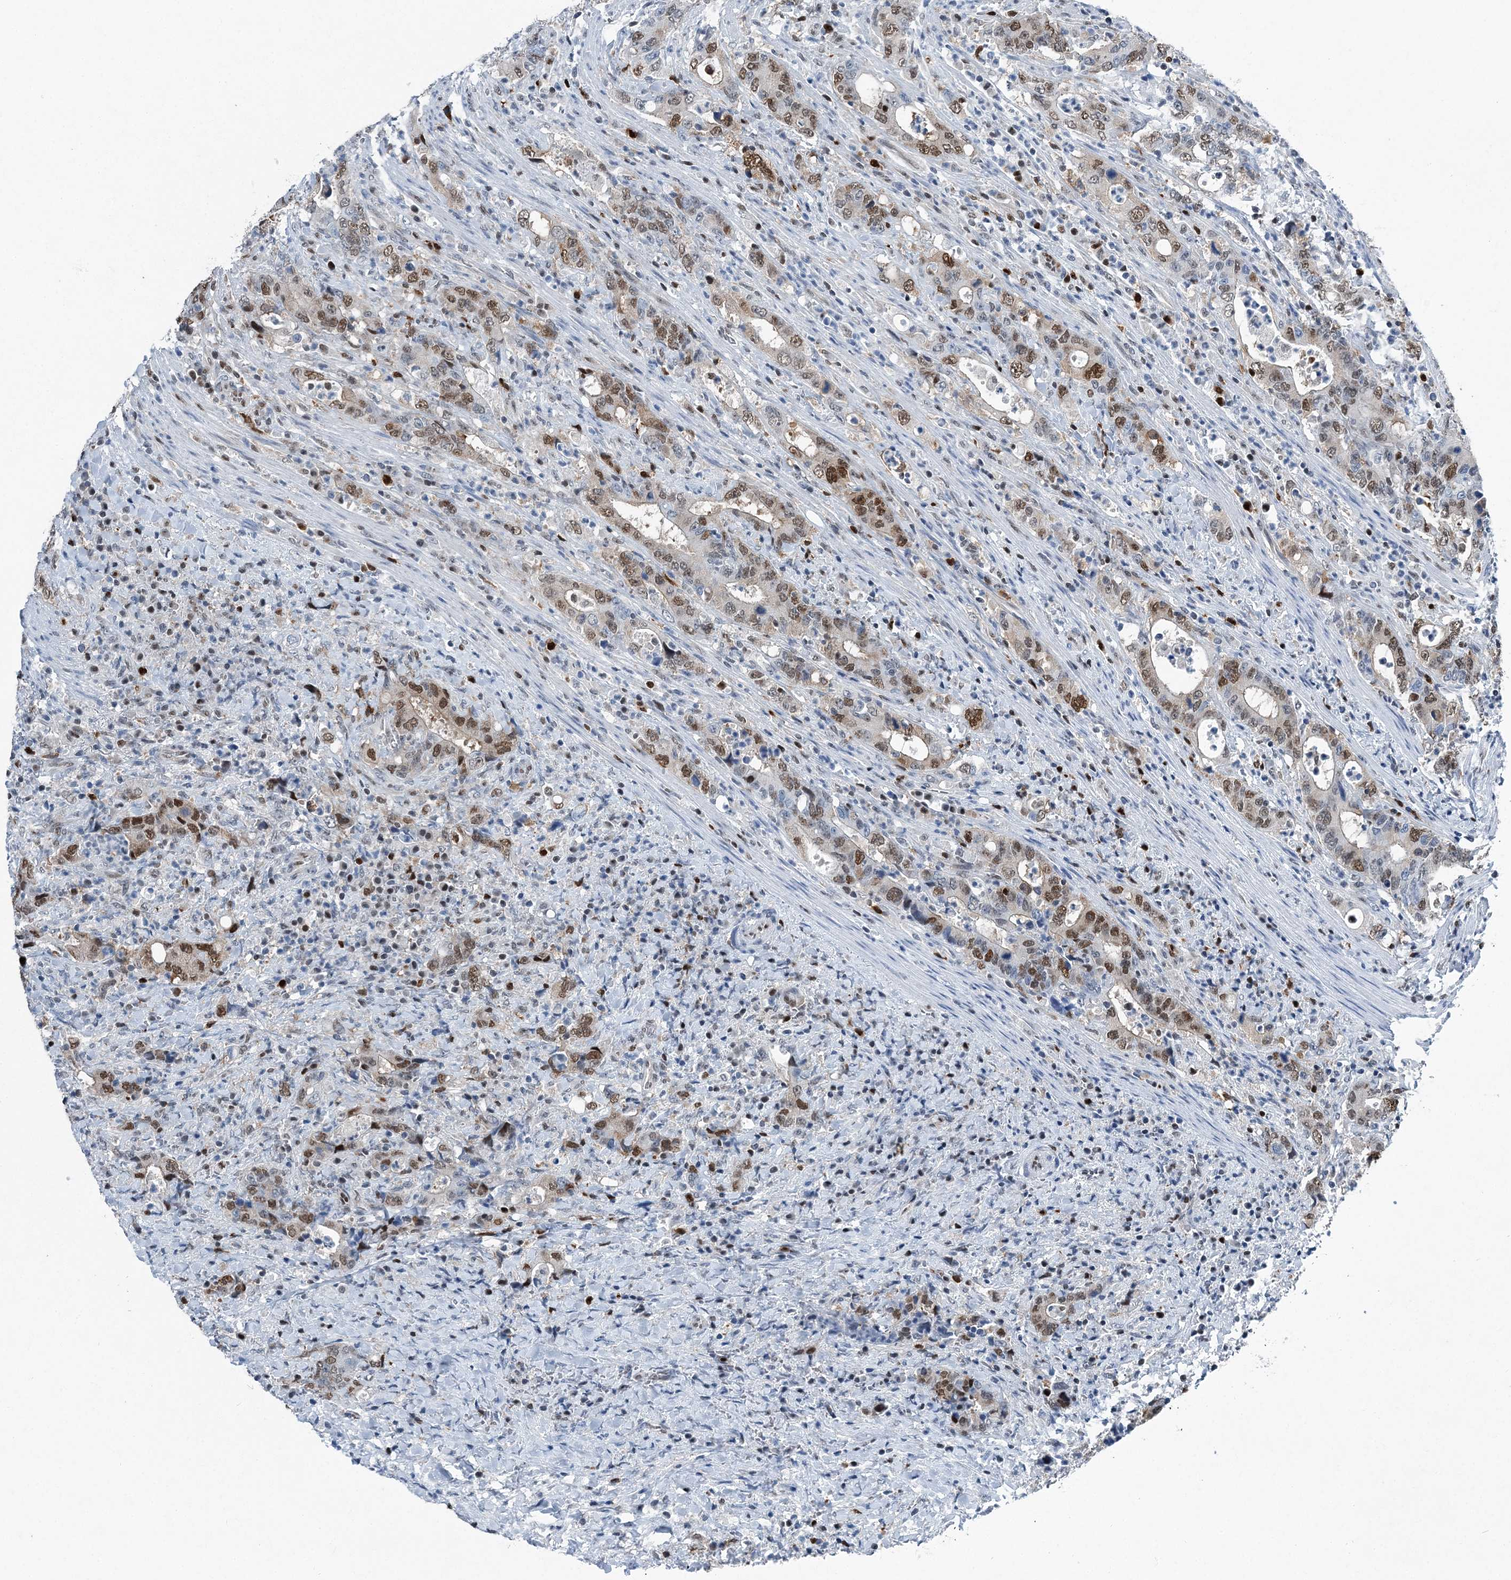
{"staining": {"intensity": "strong", "quantity": "25%-75%", "location": "nuclear"}, "tissue": "colorectal cancer", "cell_type": "Tumor cells", "image_type": "cancer", "snomed": [{"axis": "morphology", "description": "Adenocarcinoma, NOS"}, {"axis": "topography", "description": "Colon"}], "caption": "Protein expression by immunohistochemistry (IHC) reveals strong nuclear expression in about 25%-75% of tumor cells in colorectal cancer (adenocarcinoma). (DAB (3,3'-diaminobenzidine) IHC, brown staining for protein, blue staining for nuclei).", "gene": "HAT1", "patient": {"sex": "female", "age": 75}}